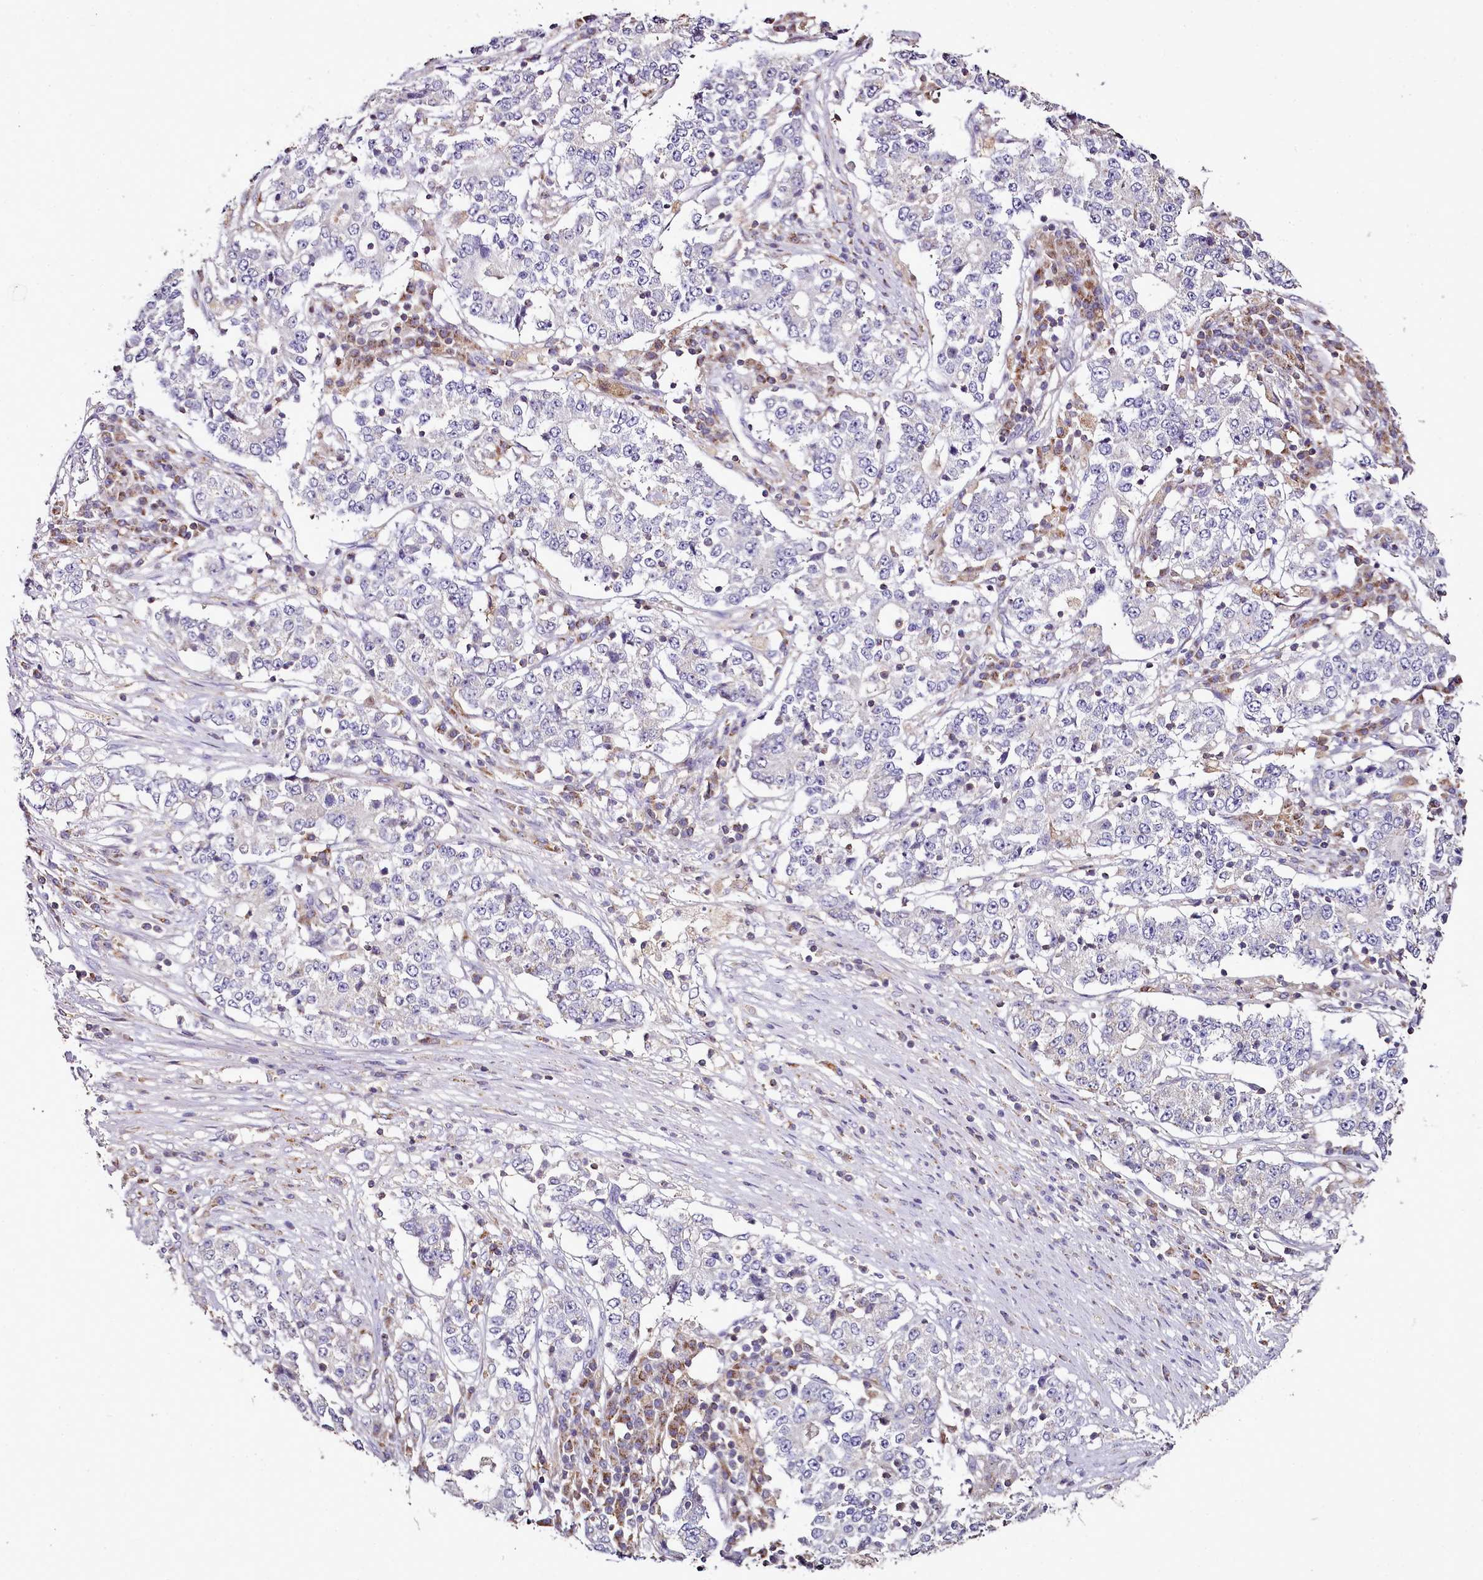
{"staining": {"intensity": "negative", "quantity": "none", "location": "none"}, "tissue": "stomach cancer", "cell_type": "Tumor cells", "image_type": "cancer", "snomed": [{"axis": "morphology", "description": "Adenocarcinoma, NOS"}, {"axis": "topography", "description": "Stomach"}], "caption": "An immunohistochemistry (IHC) histopathology image of stomach adenocarcinoma is shown. There is no staining in tumor cells of stomach adenocarcinoma.", "gene": "ACSS1", "patient": {"sex": "male", "age": 59}}